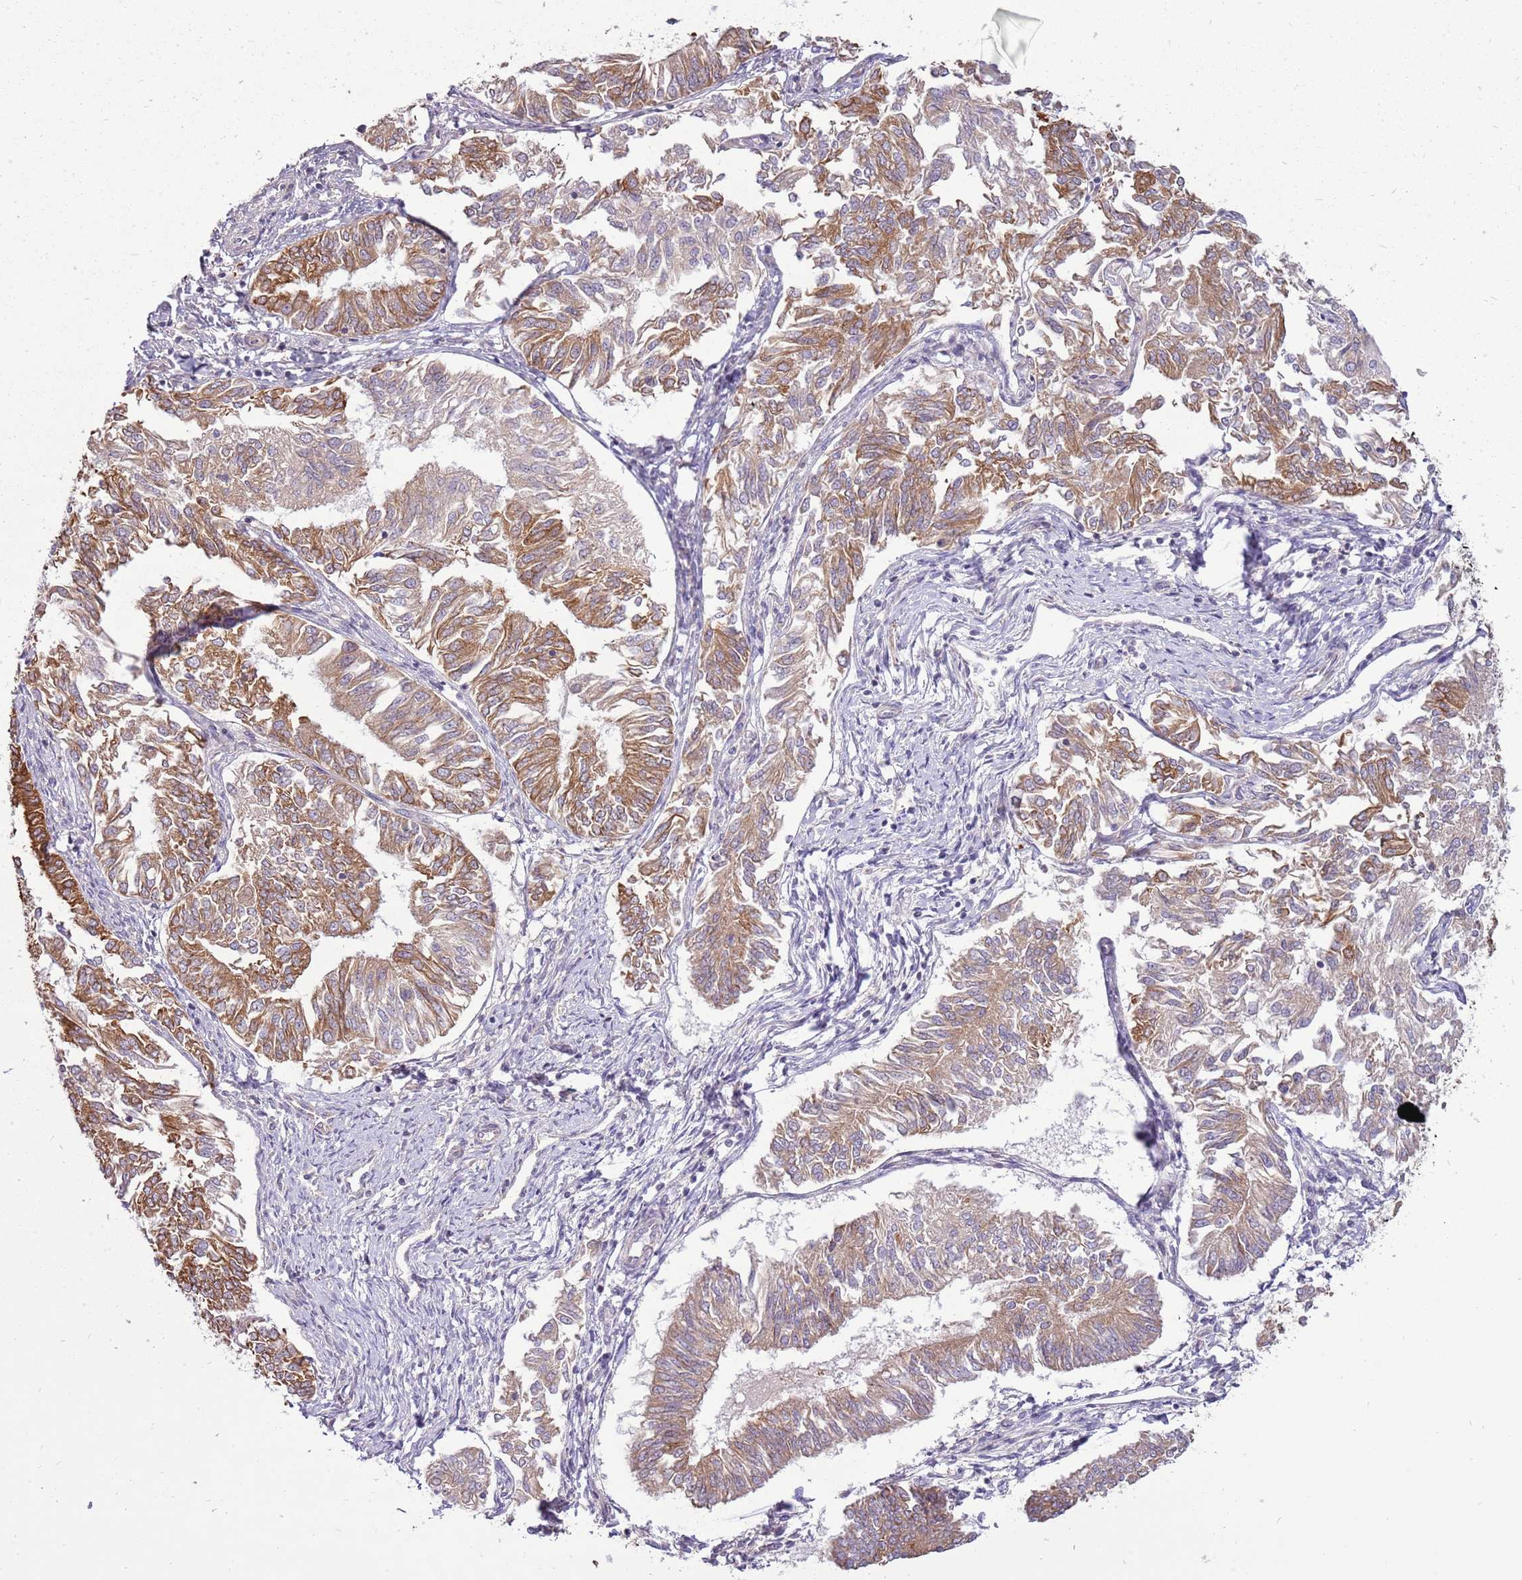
{"staining": {"intensity": "moderate", "quantity": ">75%", "location": "cytoplasmic/membranous"}, "tissue": "endometrial cancer", "cell_type": "Tumor cells", "image_type": "cancer", "snomed": [{"axis": "morphology", "description": "Adenocarcinoma, NOS"}, {"axis": "topography", "description": "Endometrium"}], "caption": "Immunohistochemistry histopathology image of endometrial cancer stained for a protein (brown), which demonstrates medium levels of moderate cytoplasmic/membranous staining in approximately >75% of tumor cells.", "gene": "UGGT2", "patient": {"sex": "female", "age": 58}}